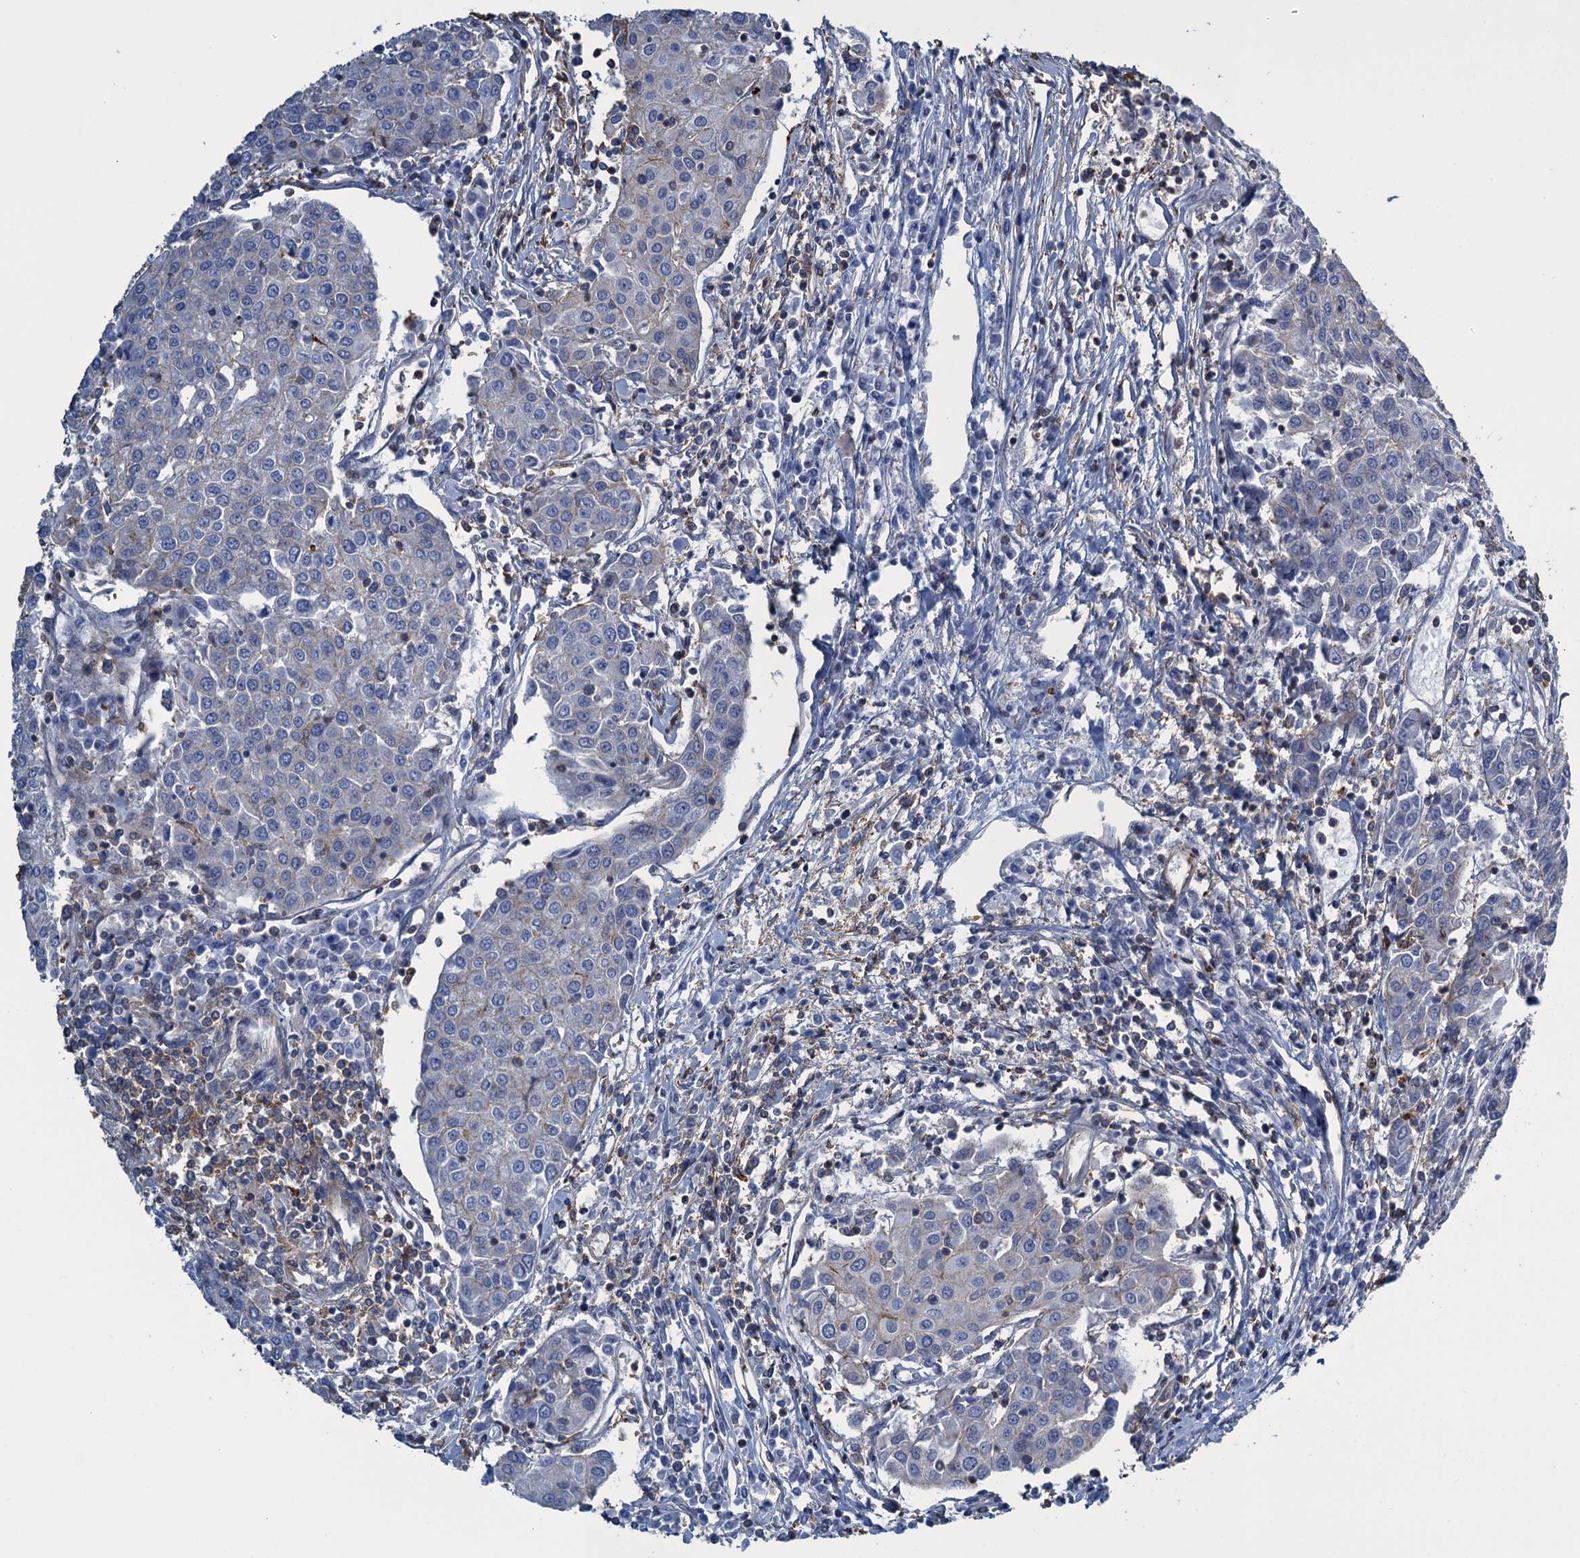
{"staining": {"intensity": "negative", "quantity": "none", "location": "none"}, "tissue": "urothelial cancer", "cell_type": "Tumor cells", "image_type": "cancer", "snomed": [{"axis": "morphology", "description": "Urothelial carcinoma, High grade"}, {"axis": "topography", "description": "Urinary bladder"}], "caption": "This is a histopathology image of IHC staining of high-grade urothelial carcinoma, which shows no expression in tumor cells.", "gene": "PROSER2", "patient": {"sex": "female", "age": 85}}